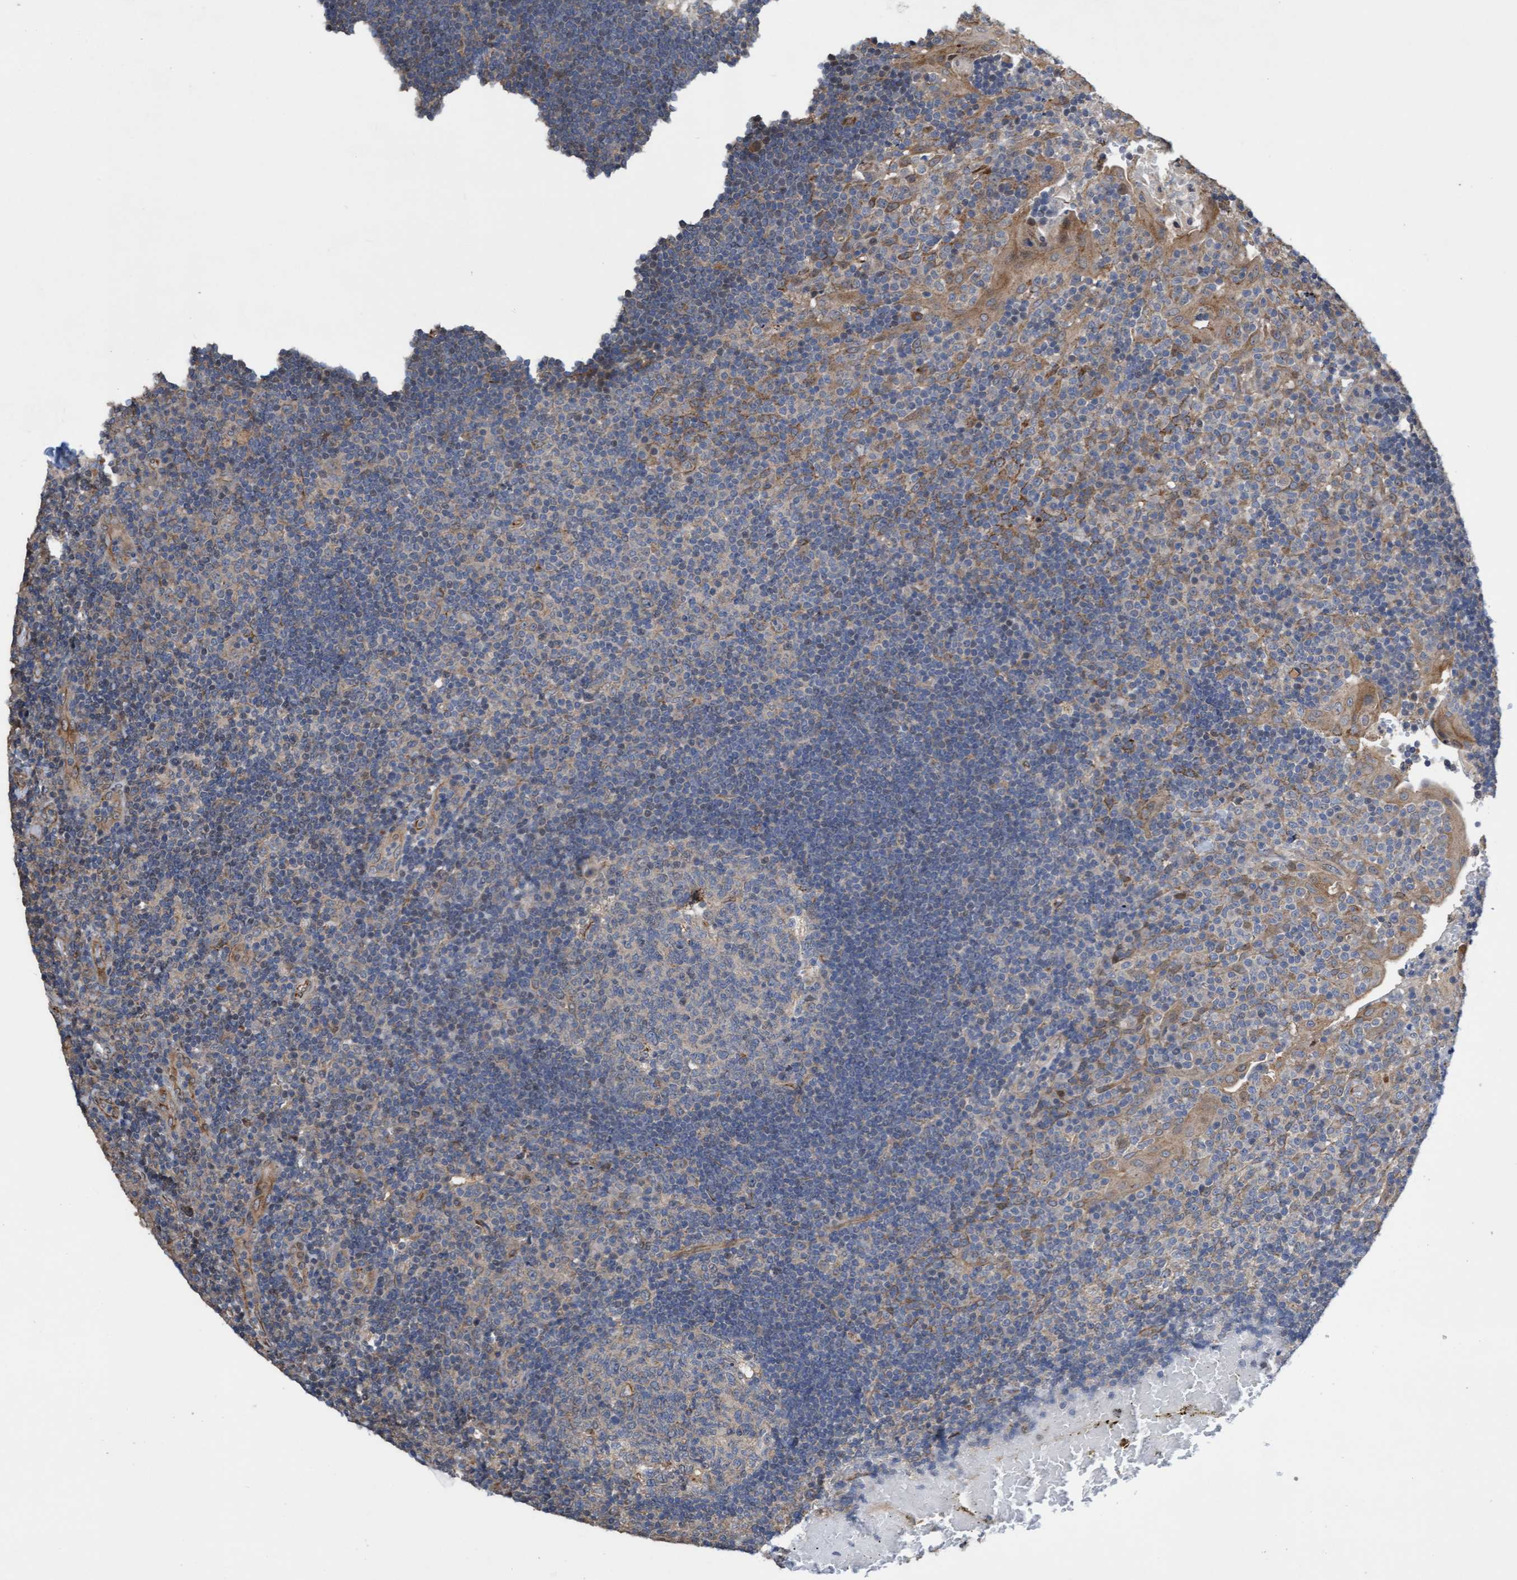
{"staining": {"intensity": "negative", "quantity": "none", "location": "none"}, "tissue": "tonsil", "cell_type": "Germinal center cells", "image_type": "normal", "snomed": [{"axis": "morphology", "description": "Normal tissue, NOS"}, {"axis": "topography", "description": "Tonsil"}], "caption": "Immunohistochemistry micrograph of benign human tonsil stained for a protein (brown), which shows no staining in germinal center cells. (Stains: DAB immunohistochemistry with hematoxylin counter stain, Microscopy: brightfield microscopy at high magnification).", "gene": "ITFG1", "patient": {"sex": "female", "age": 40}}